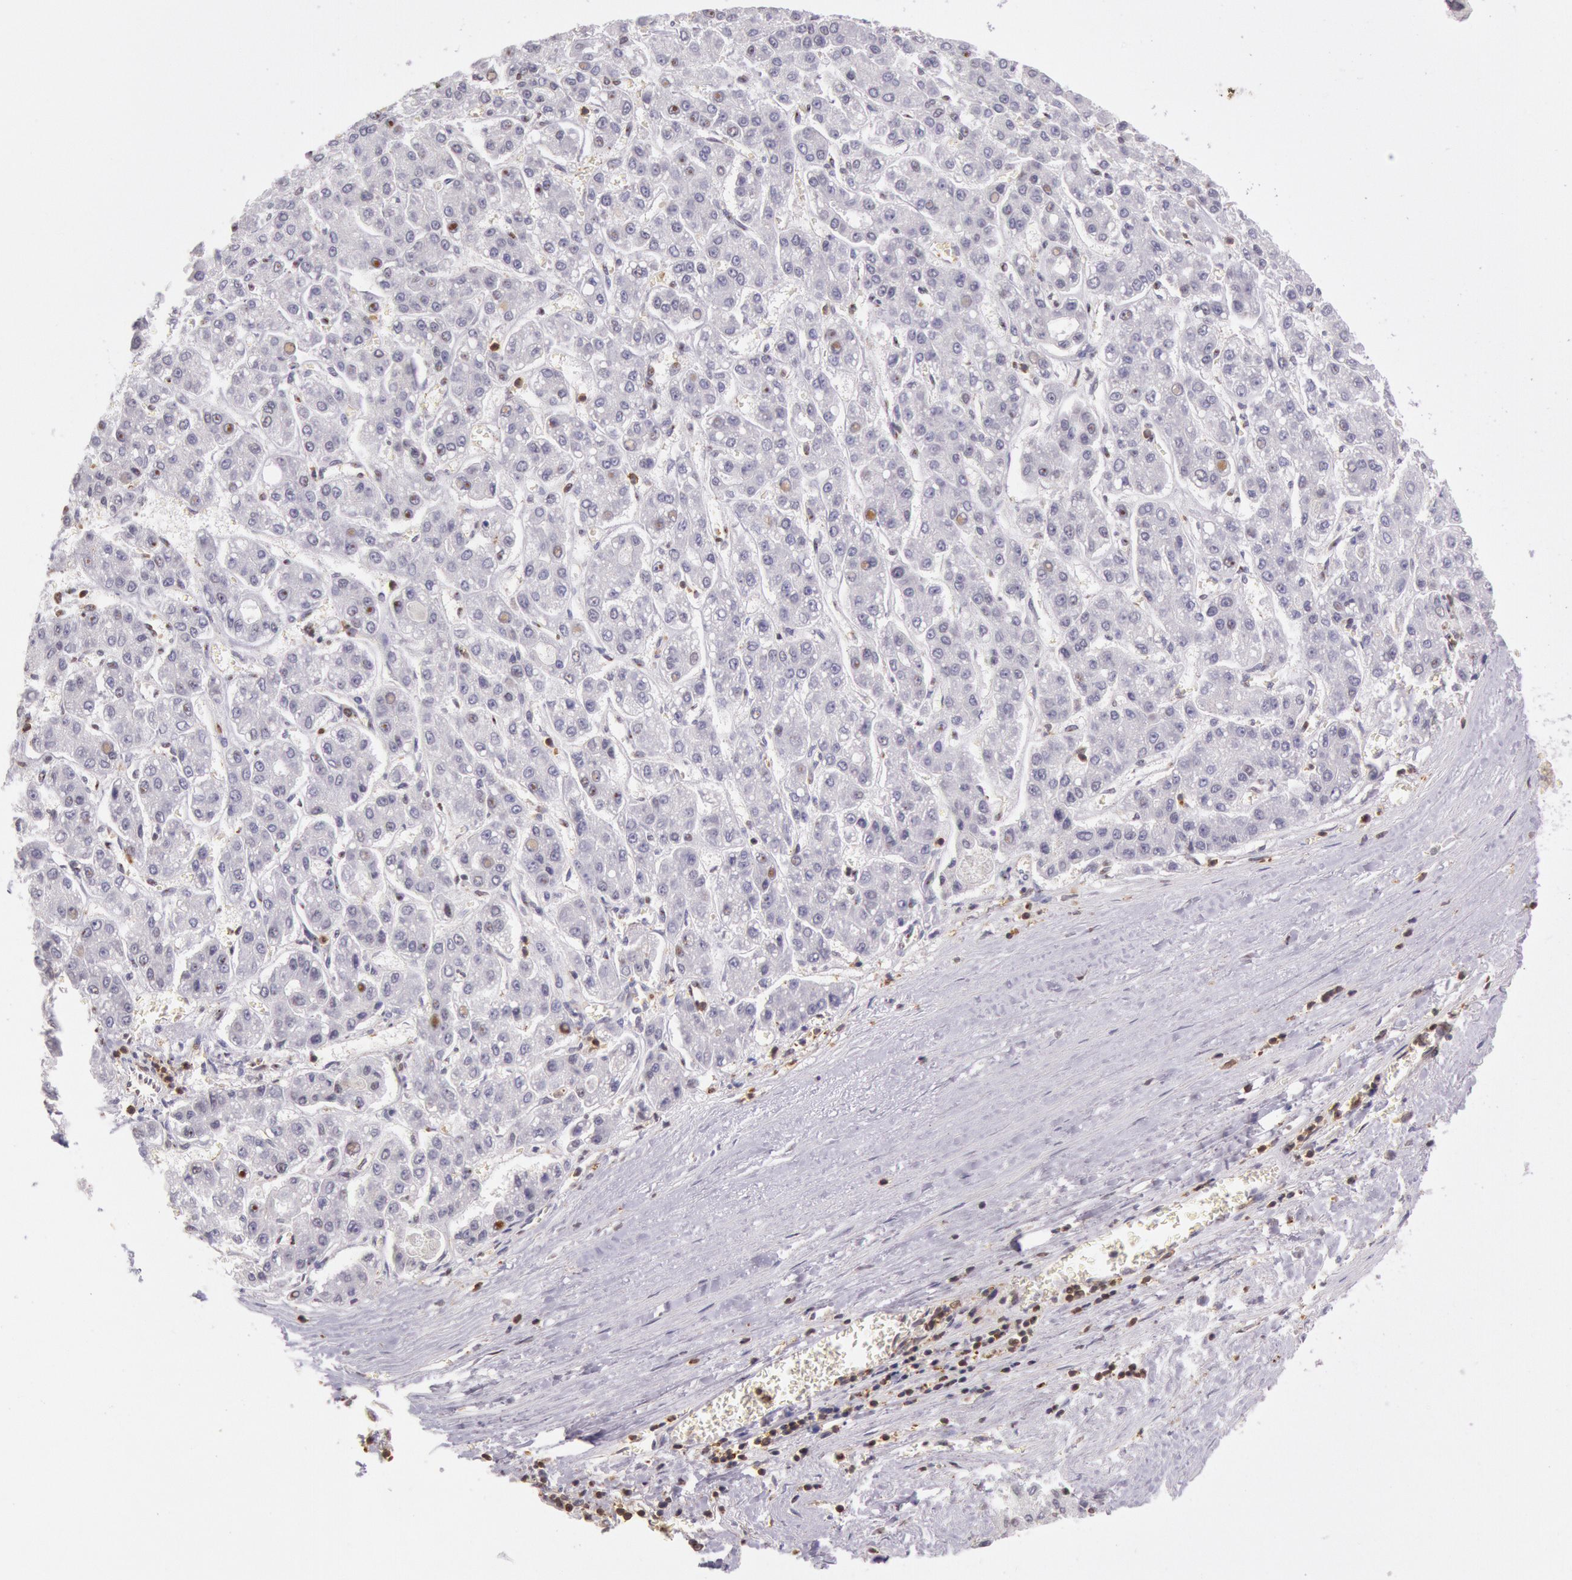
{"staining": {"intensity": "negative", "quantity": "none", "location": "none"}, "tissue": "liver cancer", "cell_type": "Tumor cells", "image_type": "cancer", "snomed": [{"axis": "morphology", "description": "Carcinoma, Hepatocellular, NOS"}, {"axis": "topography", "description": "Liver"}], "caption": "Immunohistochemistry of human hepatocellular carcinoma (liver) demonstrates no staining in tumor cells. (DAB immunohistochemistry with hematoxylin counter stain).", "gene": "HIF1A", "patient": {"sex": "male", "age": 69}}